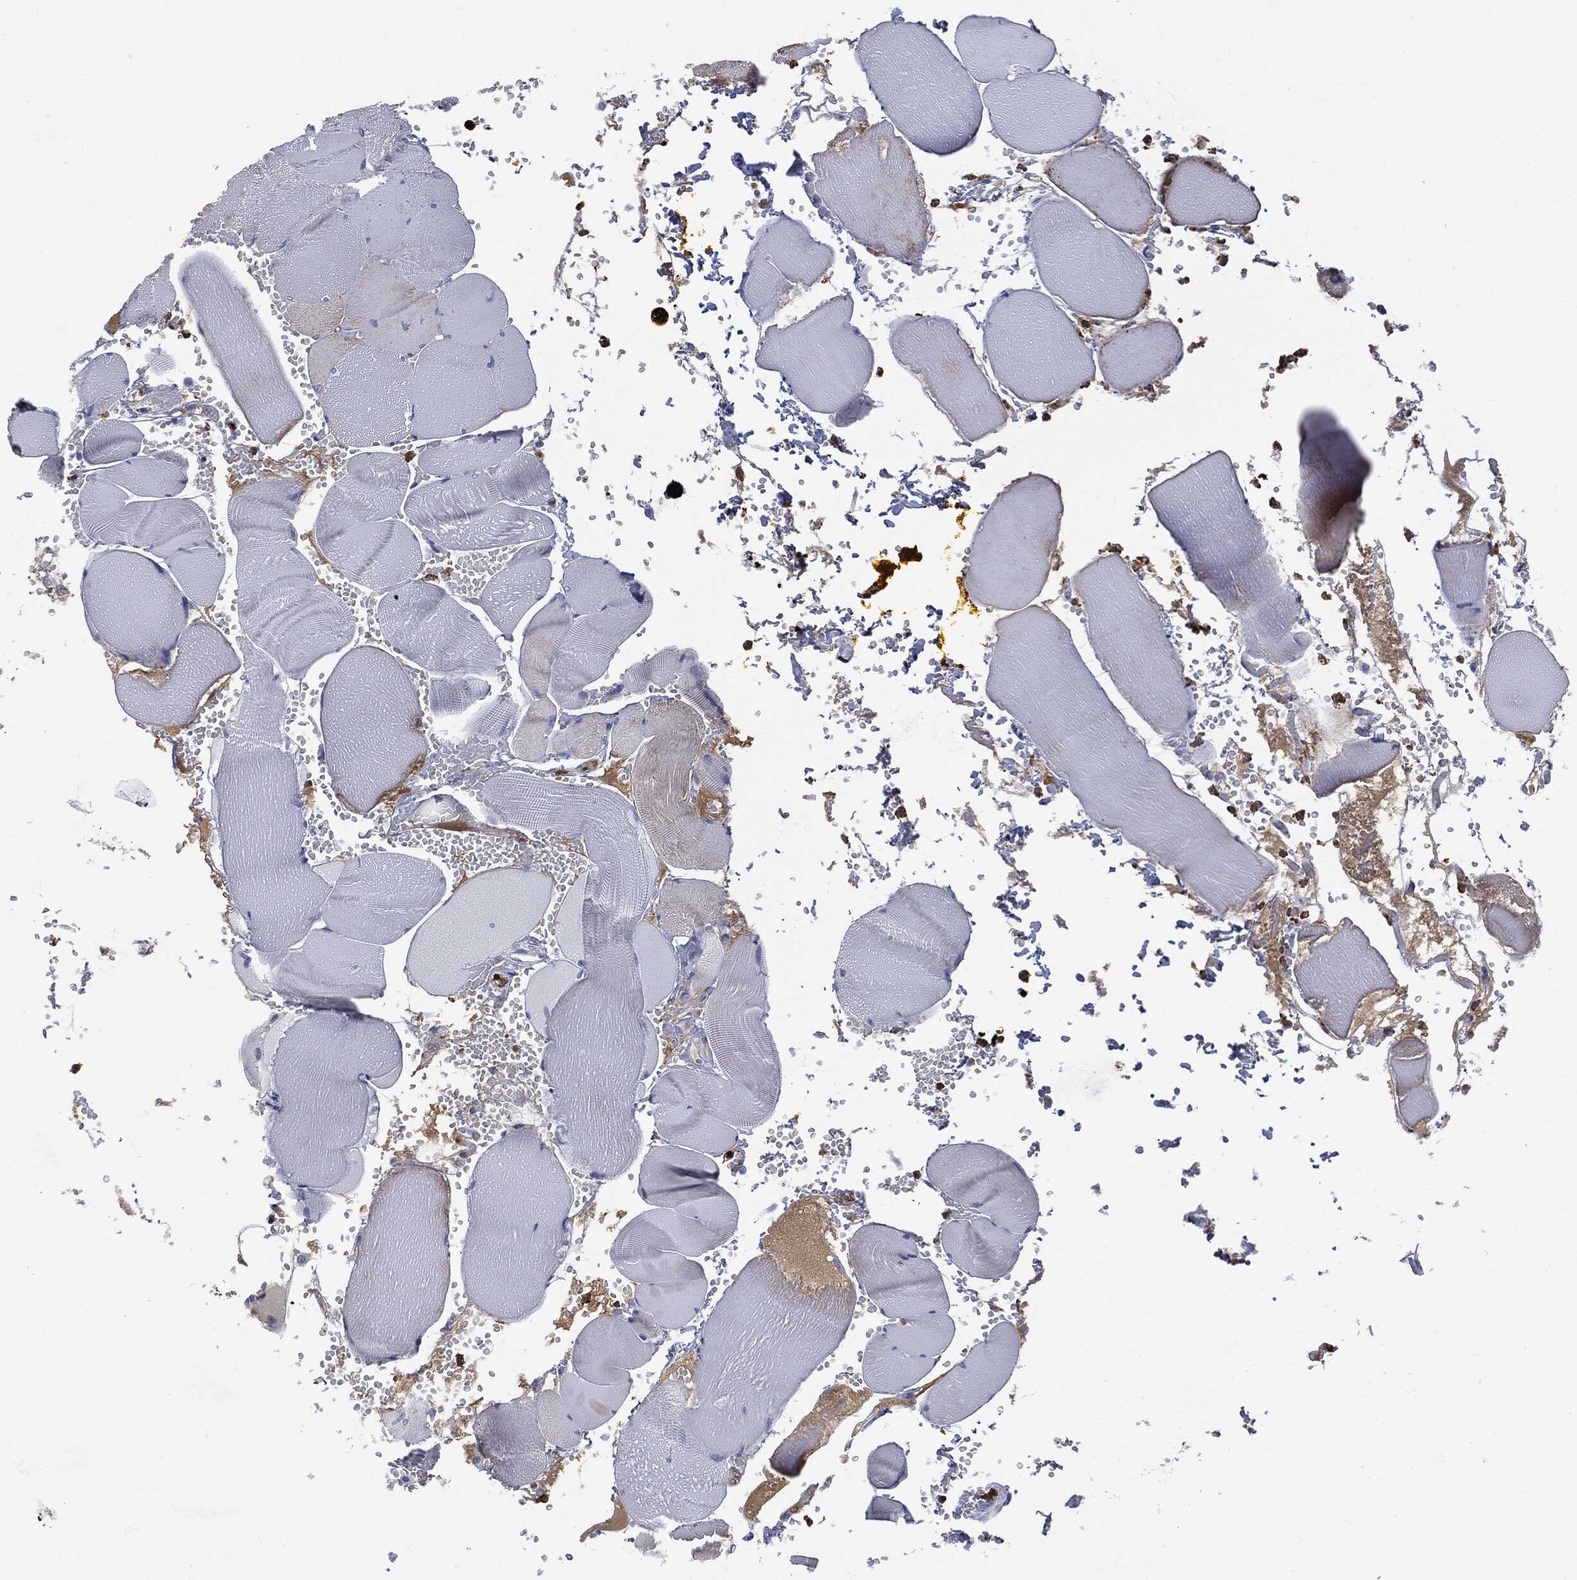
{"staining": {"intensity": "moderate", "quantity": "<25%", "location": "cytoplasmic/membranous"}, "tissue": "skeletal muscle", "cell_type": "Myocytes", "image_type": "normal", "snomed": [{"axis": "morphology", "description": "Normal tissue, NOS"}, {"axis": "topography", "description": "Skeletal muscle"}], "caption": "Immunohistochemical staining of unremarkable human skeletal muscle reveals moderate cytoplasmic/membranous protein expression in about <25% of myocytes. (Brightfield microscopy of DAB IHC at high magnification).", "gene": "BTK", "patient": {"sex": "male", "age": 56}}